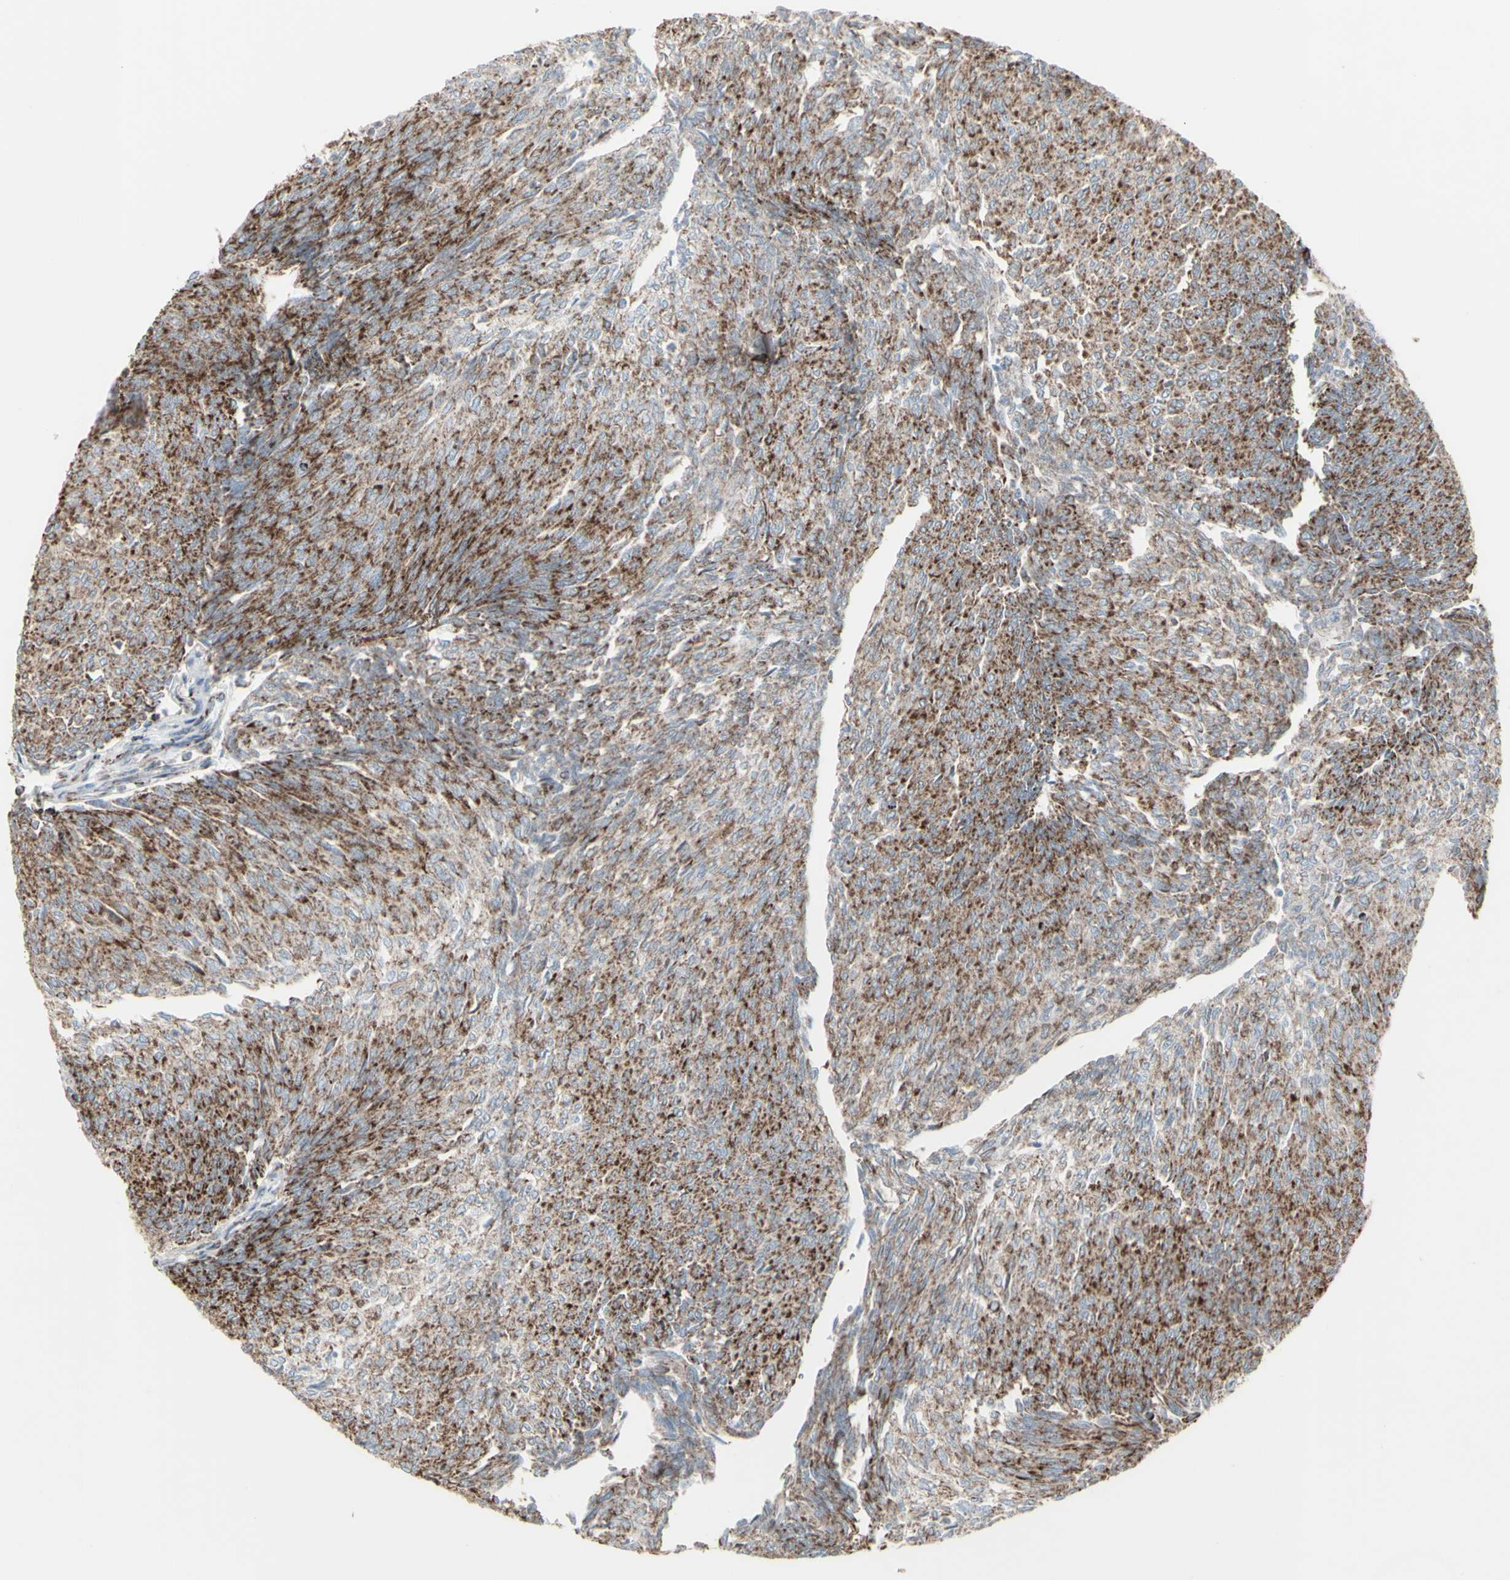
{"staining": {"intensity": "moderate", "quantity": ">75%", "location": "cytoplasmic/membranous"}, "tissue": "urothelial cancer", "cell_type": "Tumor cells", "image_type": "cancer", "snomed": [{"axis": "morphology", "description": "Urothelial carcinoma, Low grade"}, {"axis": "topography", "description": "Urinary bladder"}], "caption": "Urothelial carcinoma (low-grade) stained with DAB (3,3'-diaminobenzidine) immunohistochemistry demonstrates medium levels of moderate cytoplasmic/membranous positivity in about >75% of tumor cells.", "gene": "PLGRKT", "patient": {"sex": "female", "age": 79}}